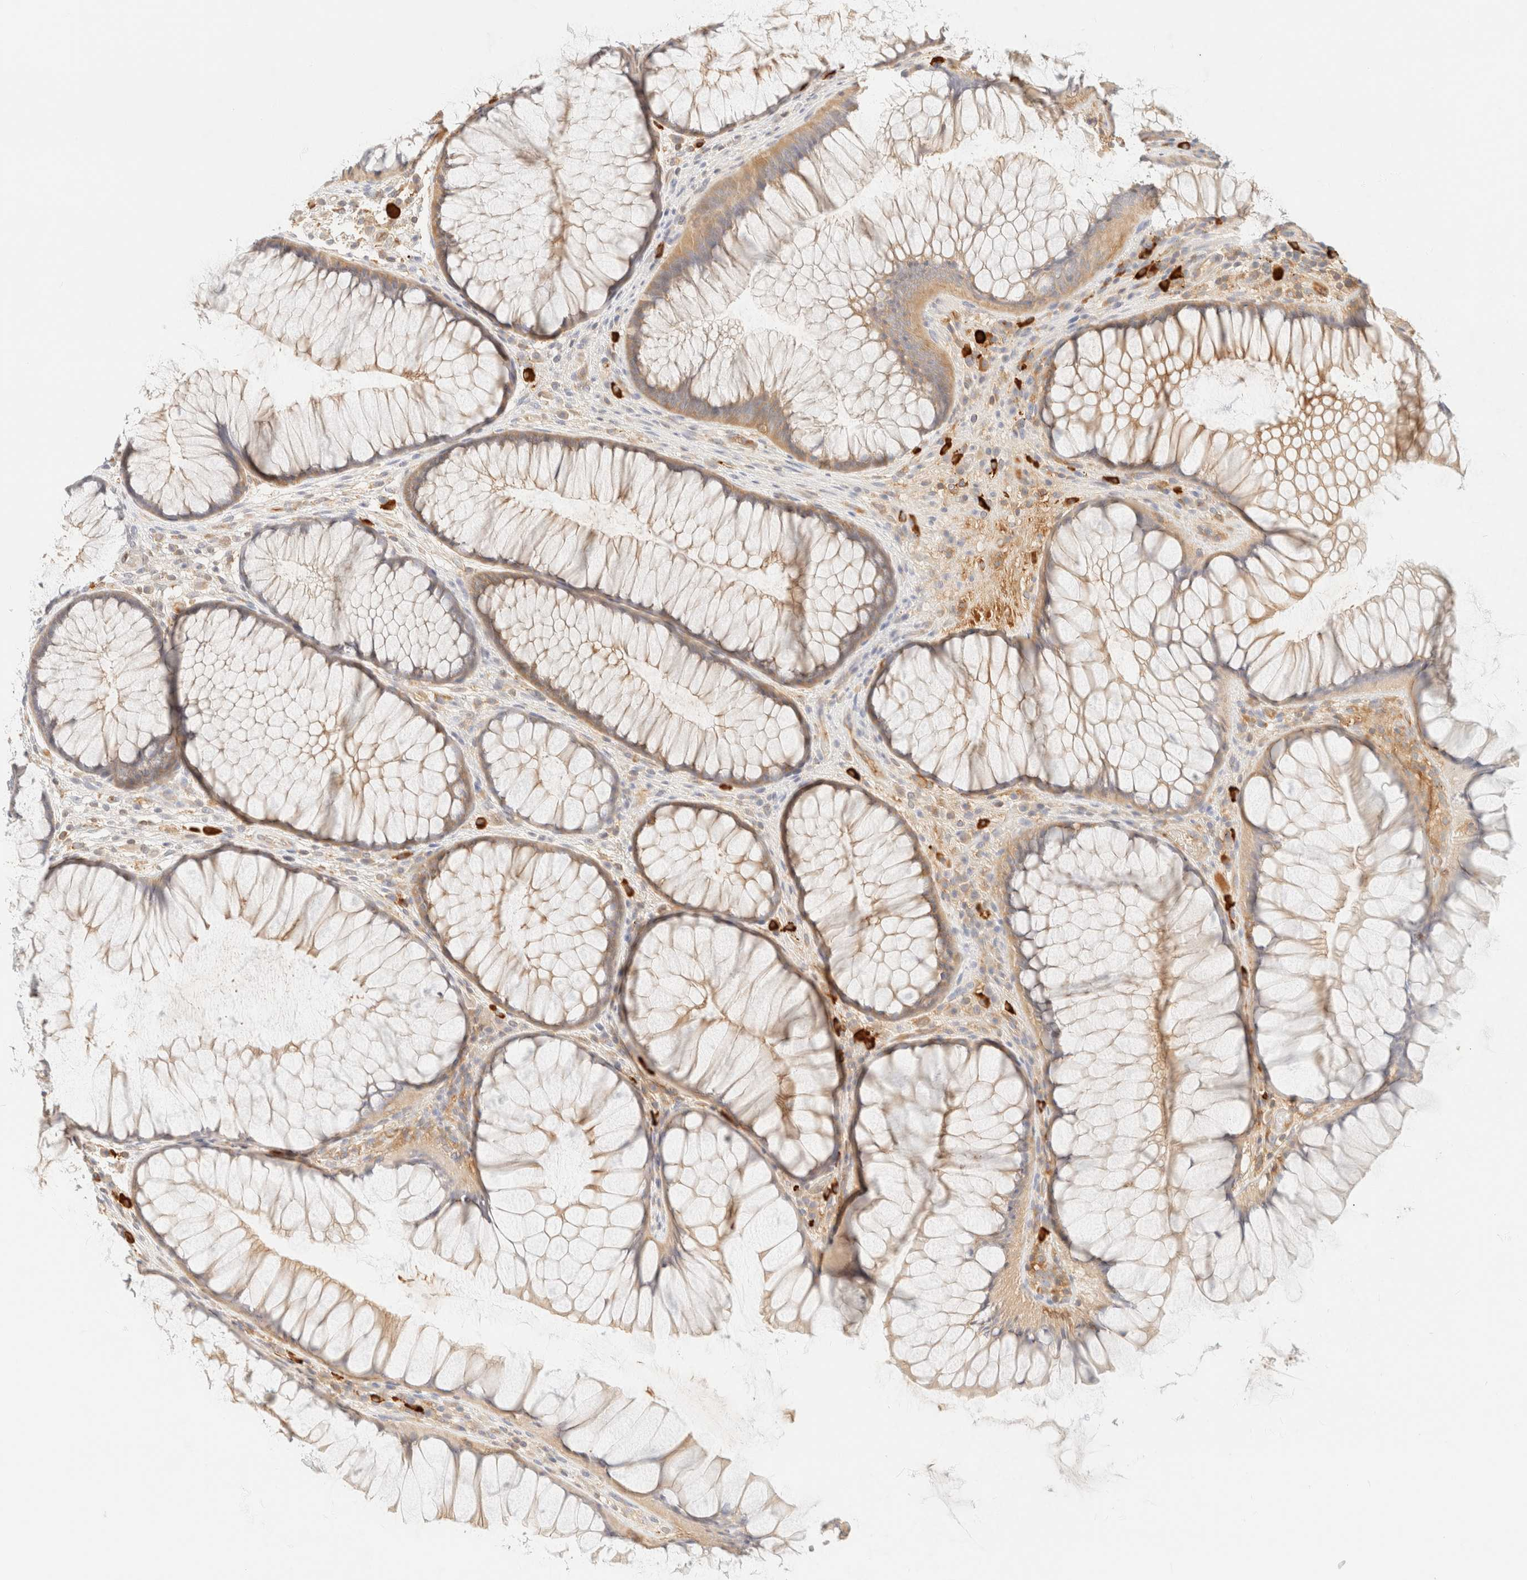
{"staining": {"intensity": "weak", "quantity": ">75%", "location": "cytoplasmic/membranous"}, "tissue": "rectum", "cell_type": "Glandular cells", "image_type": "normal", "snomed": [{"axis": "morphology", "description": "Normal tissue, NOS"}, {"axis": "topography", "description": "Rectum"}], "caption": "Rectum stained with a brown dye demonstrates weak cytoplasmic/membranous positive positivity in approximately >75% of glandular cells.", "gene": "FHOD1", "patient": {"sex": "male", "age": 51}}